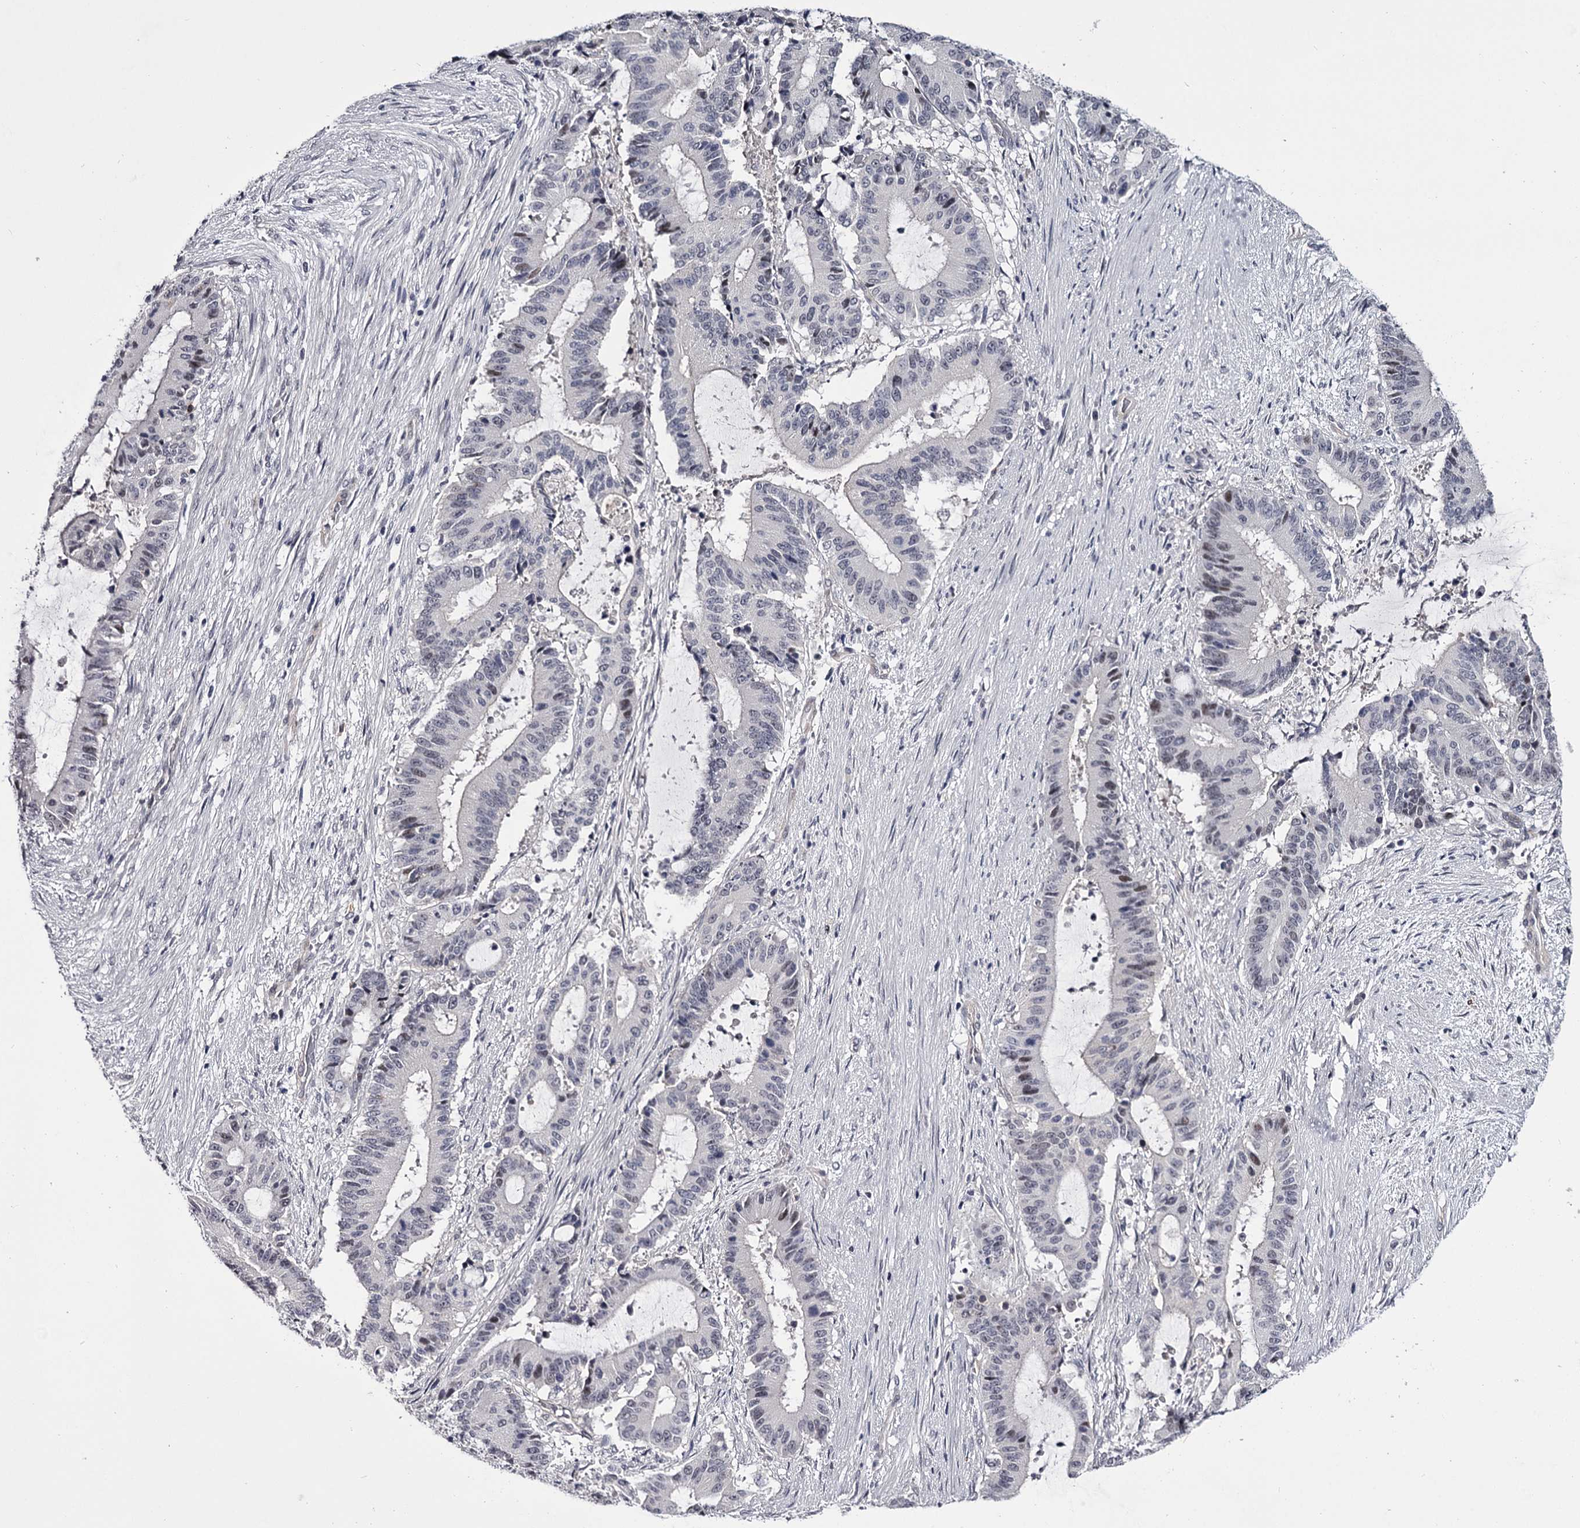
{"staining": {"intensity": "negative", "quantity": "none", "location": "none"}, "tissue": "liver cancer", "cell_type": "Tumor cells", "image_type": "cancer", "snomed": [{"axis": "morphology", "description": "Normal tissue, NOS"}, {"axis": "morphology", "description": "Cholangiocarcinoma"}, {"axis": "topography", "description": "Liver"}, {"axis": "topography", "description": "Peripheral nerve tissue"}], "caption": "Liver cancer was stained to show a protein in brown. There is no significant expression in tumor cells.", "gene": "OVOL2", "patient": {"sex": "female", "age": 73}}